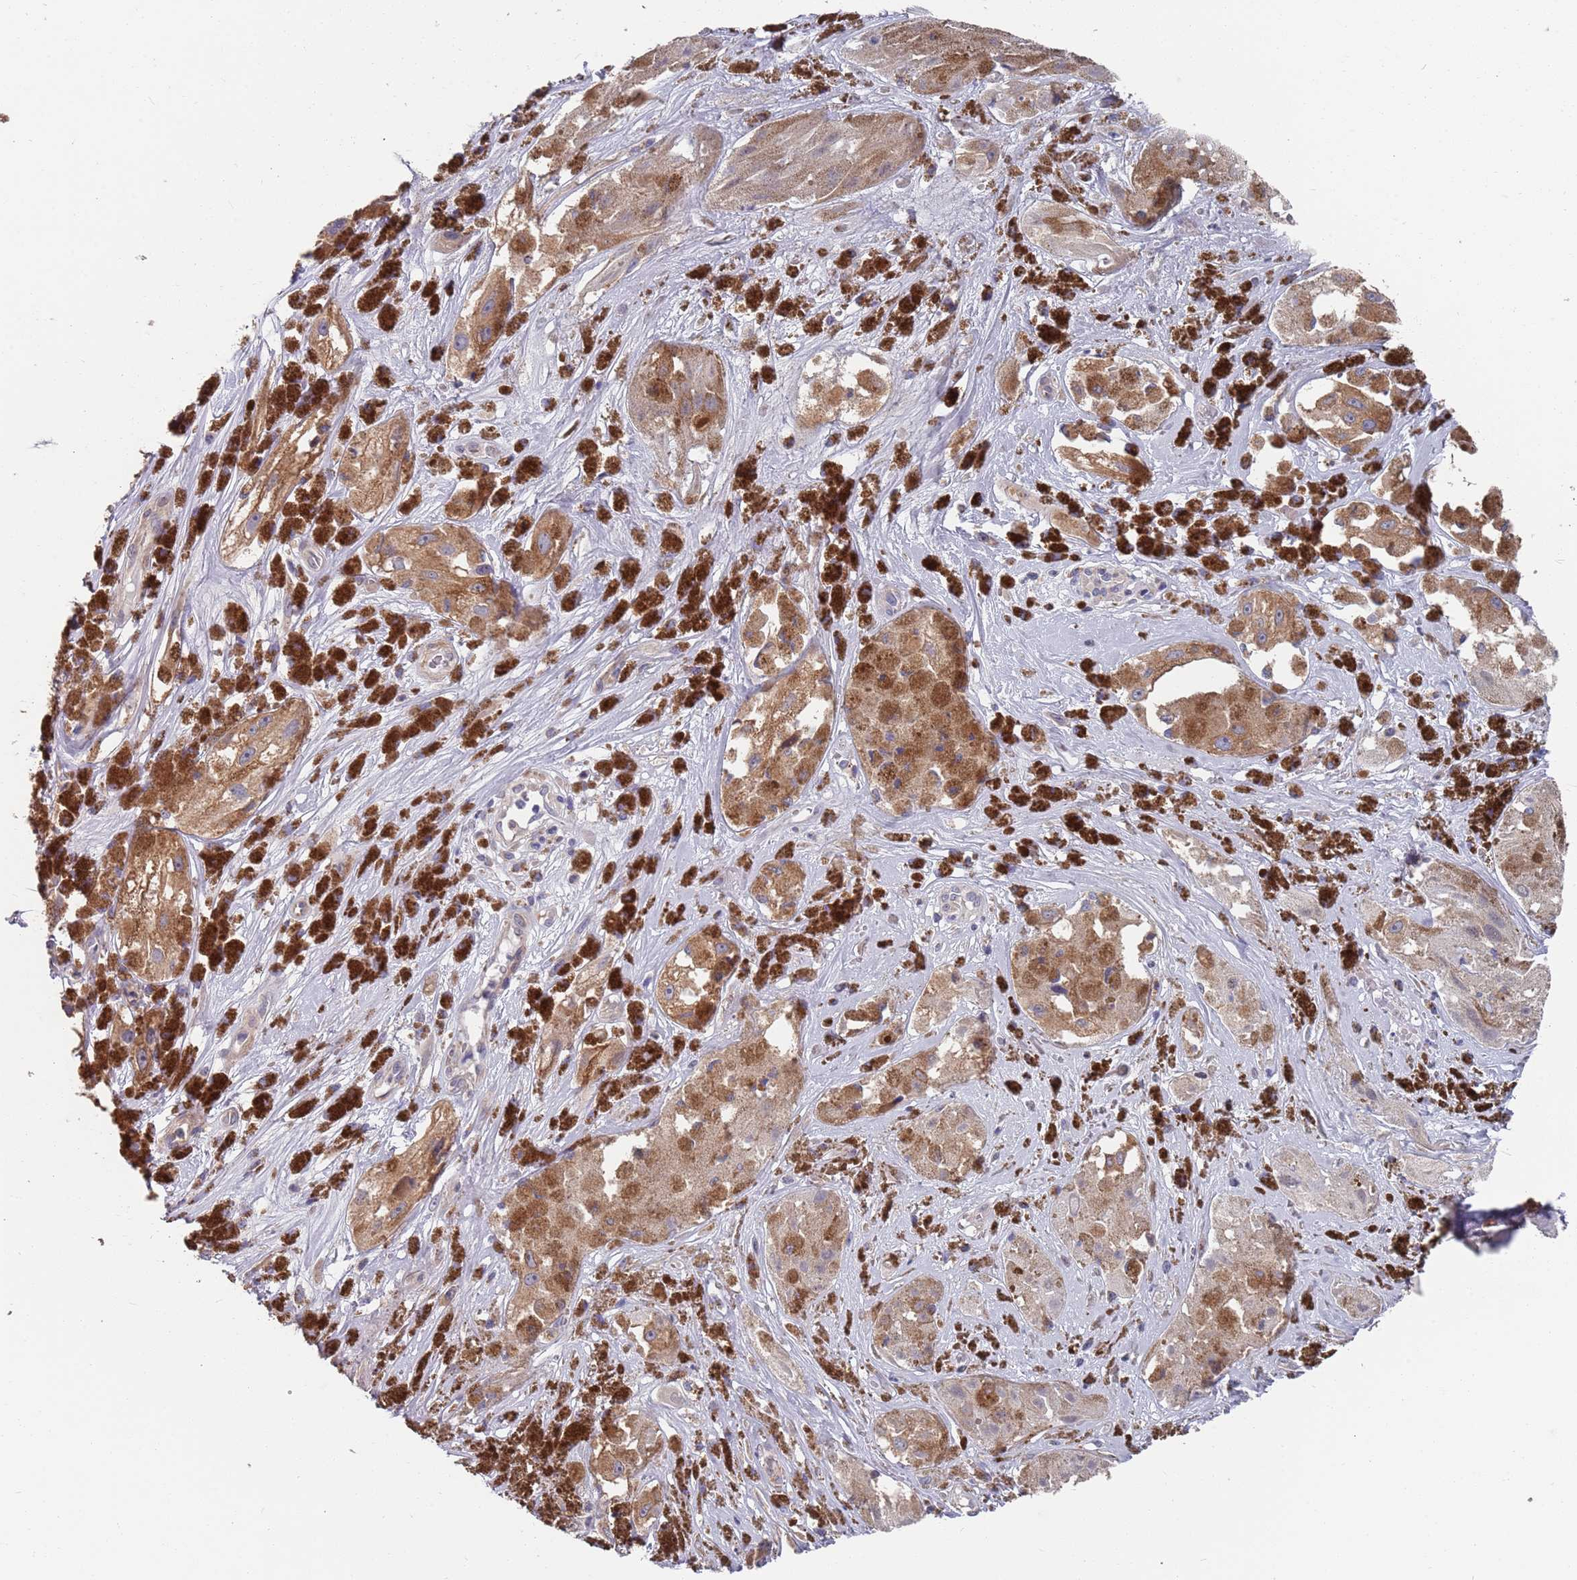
{"staining": {"intensity": "moderate", "quantity": ">75%", "location": "cytoplasmic/membranous"}, "tissue": "melanoma", "cell_type": "Tumor cells", "image_type": "cancer", "snomed": [{"axis": "morphology", "description": "Malignant melanoma, NOS"}, {"axis": "topography", "description": "Skin"}], "caption": "A histopathology image of malignant melanoma stained for a protein shows moderate cytoplasmic/membranous brown staining in tumor cells. (DAB = brown stain, brightfield microscopy at high magnification).", "gene": "ANK2", "patient": {"sex": "male", "age": 88}}